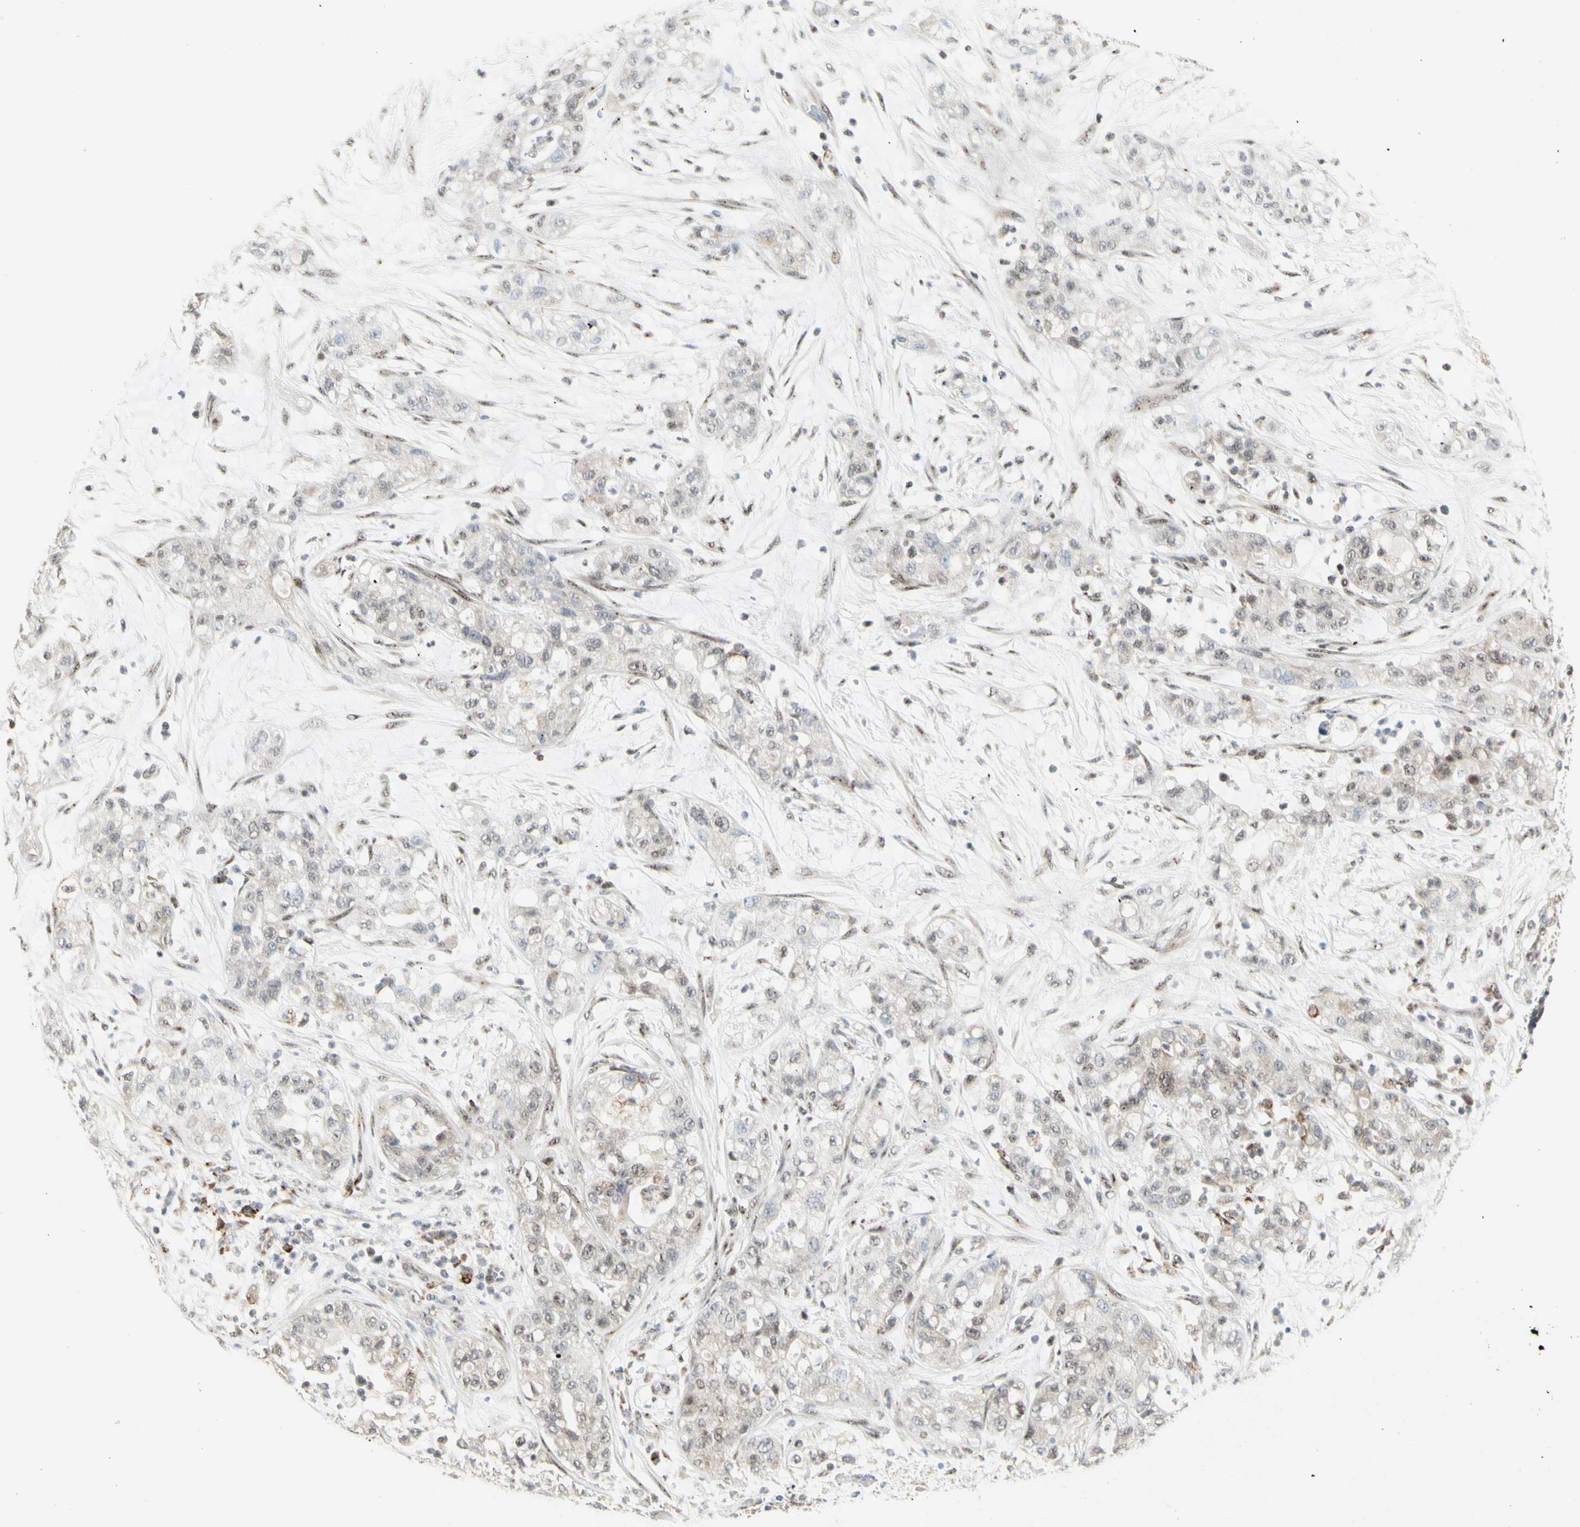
{"staining": {"intensity": "negative", "quantity": "none", "location": "none"}, "tissue": "pancreatic cancer", "cell_type": "Tumor cells", "image_type": "cancer", "snomed": [{"axis": "morphology", "description": "Adenocarcinoma, NOS"}, {"axis": "topography", "description": "Pancreas"}], "caption": "There is no significant expression in tumor cells of pancreatic adenocarcinoma. The staining was performed using DAB (3,3'-diaminobenzidine) to visualize the protein expression in brown, while the nuclei were stained in blue with hematoxylin (Magnification: 20x).", "gene": "DHRS7B", "patient": {"sex": "female", "age": 78}}